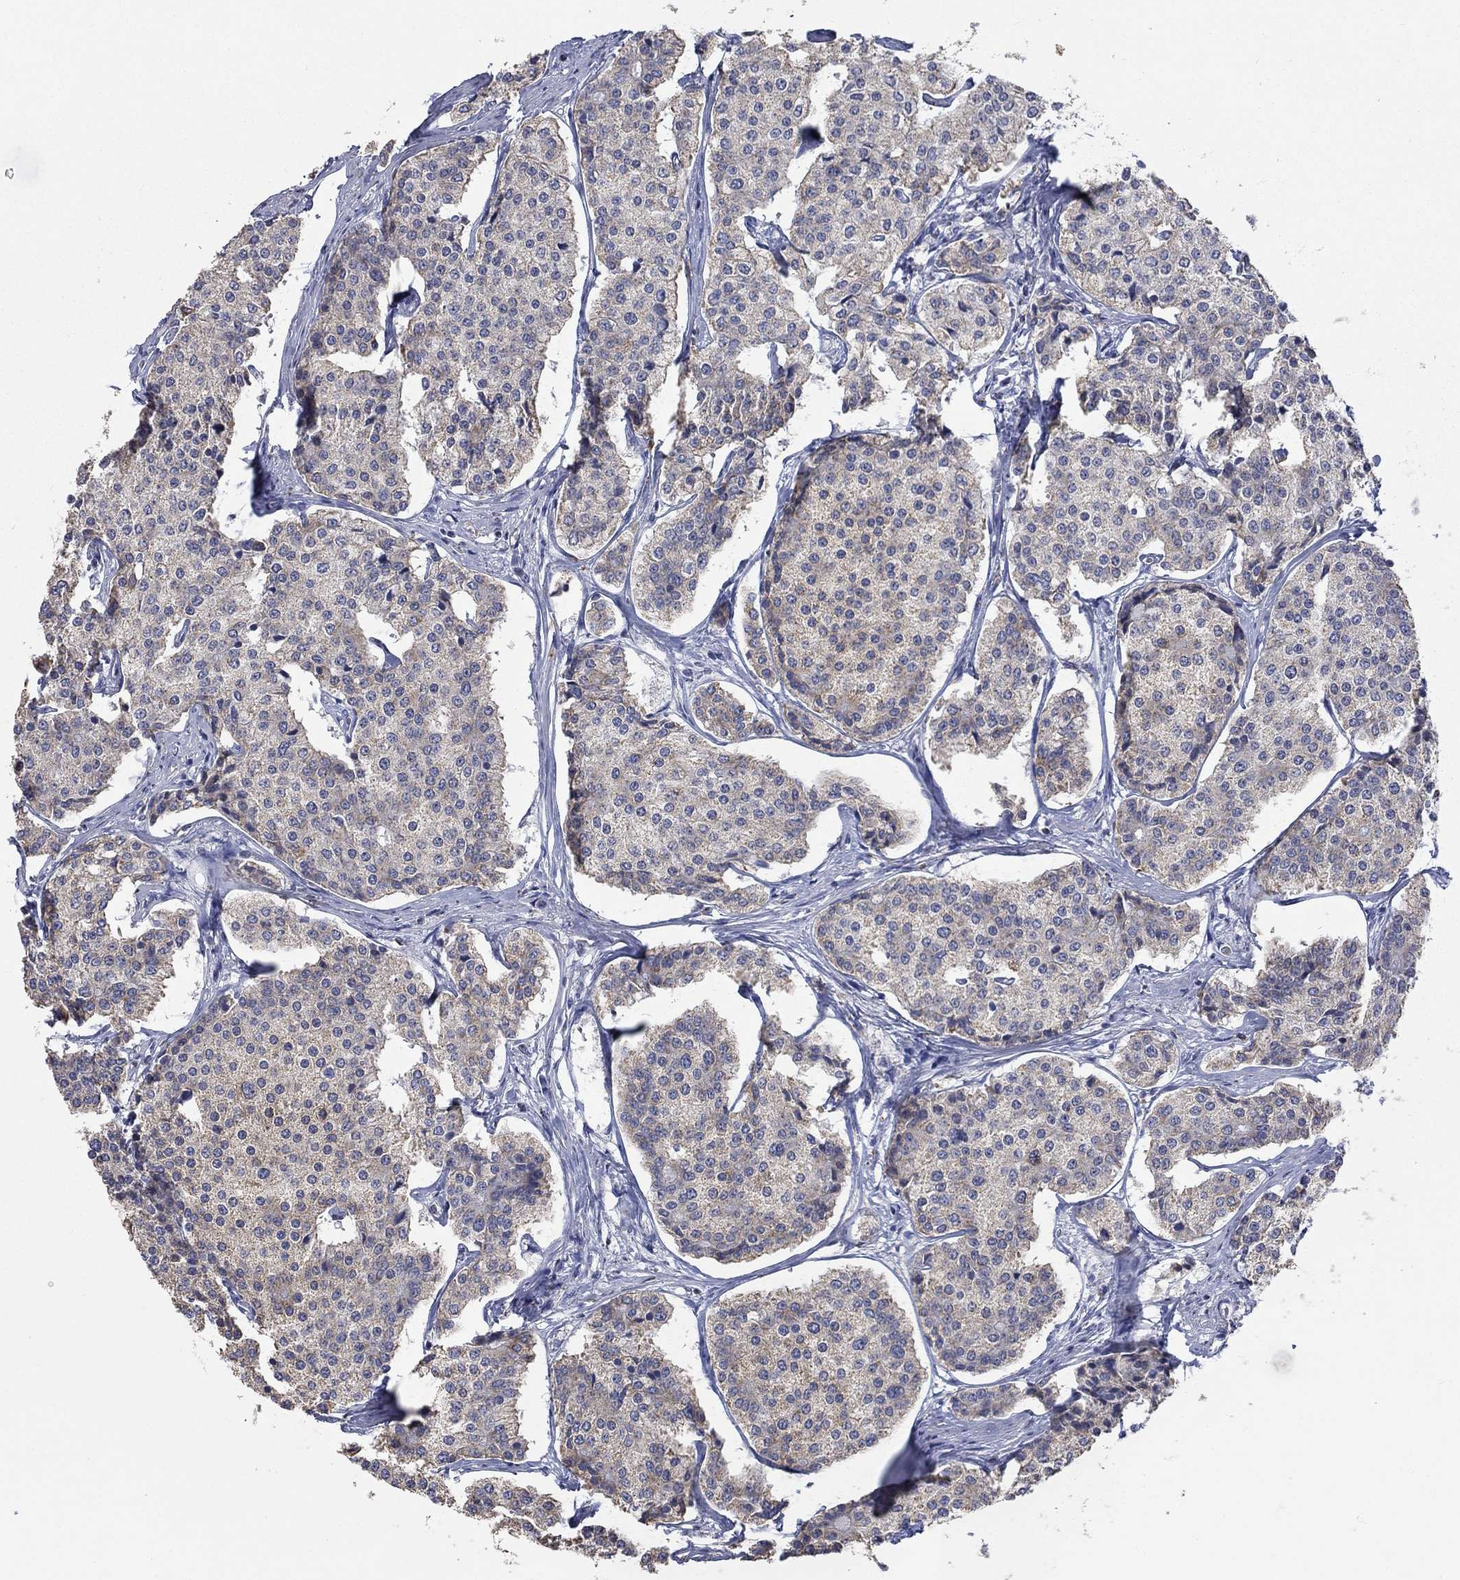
{"staining": {"intensity": "negative", "quantity": "none", "location": "none"}, "tissue": "carcinoid", "cell_type": "Tumor cells", "image_type": "cancer", "snomed": [{"axis": "morphology", "description": "Carcinoid, malignant, NOS"}, {"axis": "topography", "description": "Small intestine"}], "caption": "Histopathology image shows no protein expression in tumor cells of malignant carcinoid tissue. The staining is performed using DAB brown chromogen with nuclei counter-stained in using hematoxylin.", "gene": "UGT8", "patient": {"sex": "female", "age": 65}}